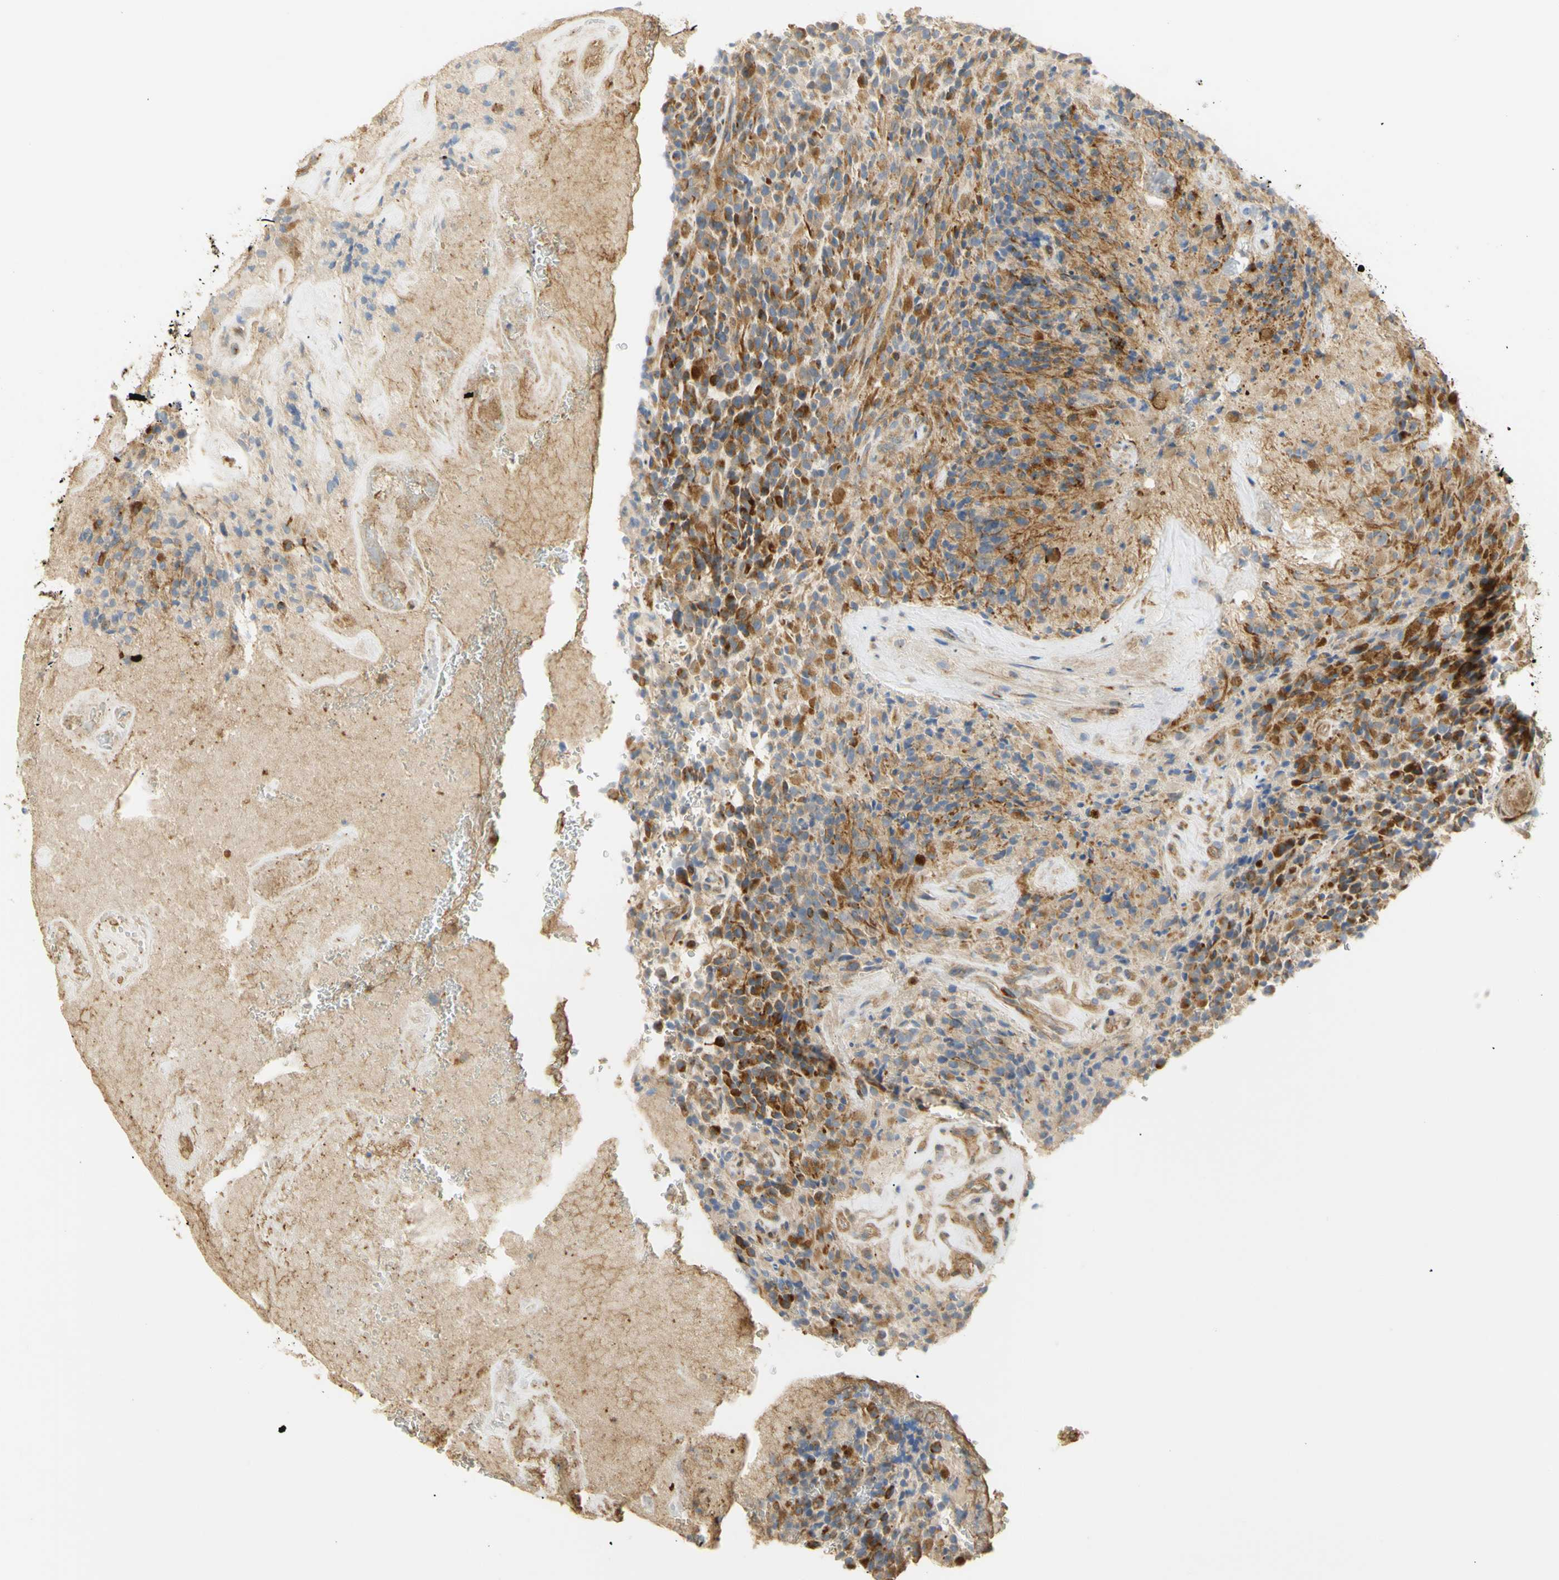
{"staining": {"intensity": "moderate", "quantity": "<25%", "location": "cytoplasmic/membranous"}, "tissue": "glioma", "cell_type": "Tumor cells", "image_type": "cancer", "snomed": [{"axis": "morphology", "description": "Glioma, malignant, High grade"}, {"axis": "topography", "description": "Brain"}], "caption": "This is an image of IHC staining of malignant high-grade glioma, which shows moderate expression in the cytoplasmic/membranous of tumor cells.", "gene": "KCNE4", "patient": {"sex": "male", "age": 71}}